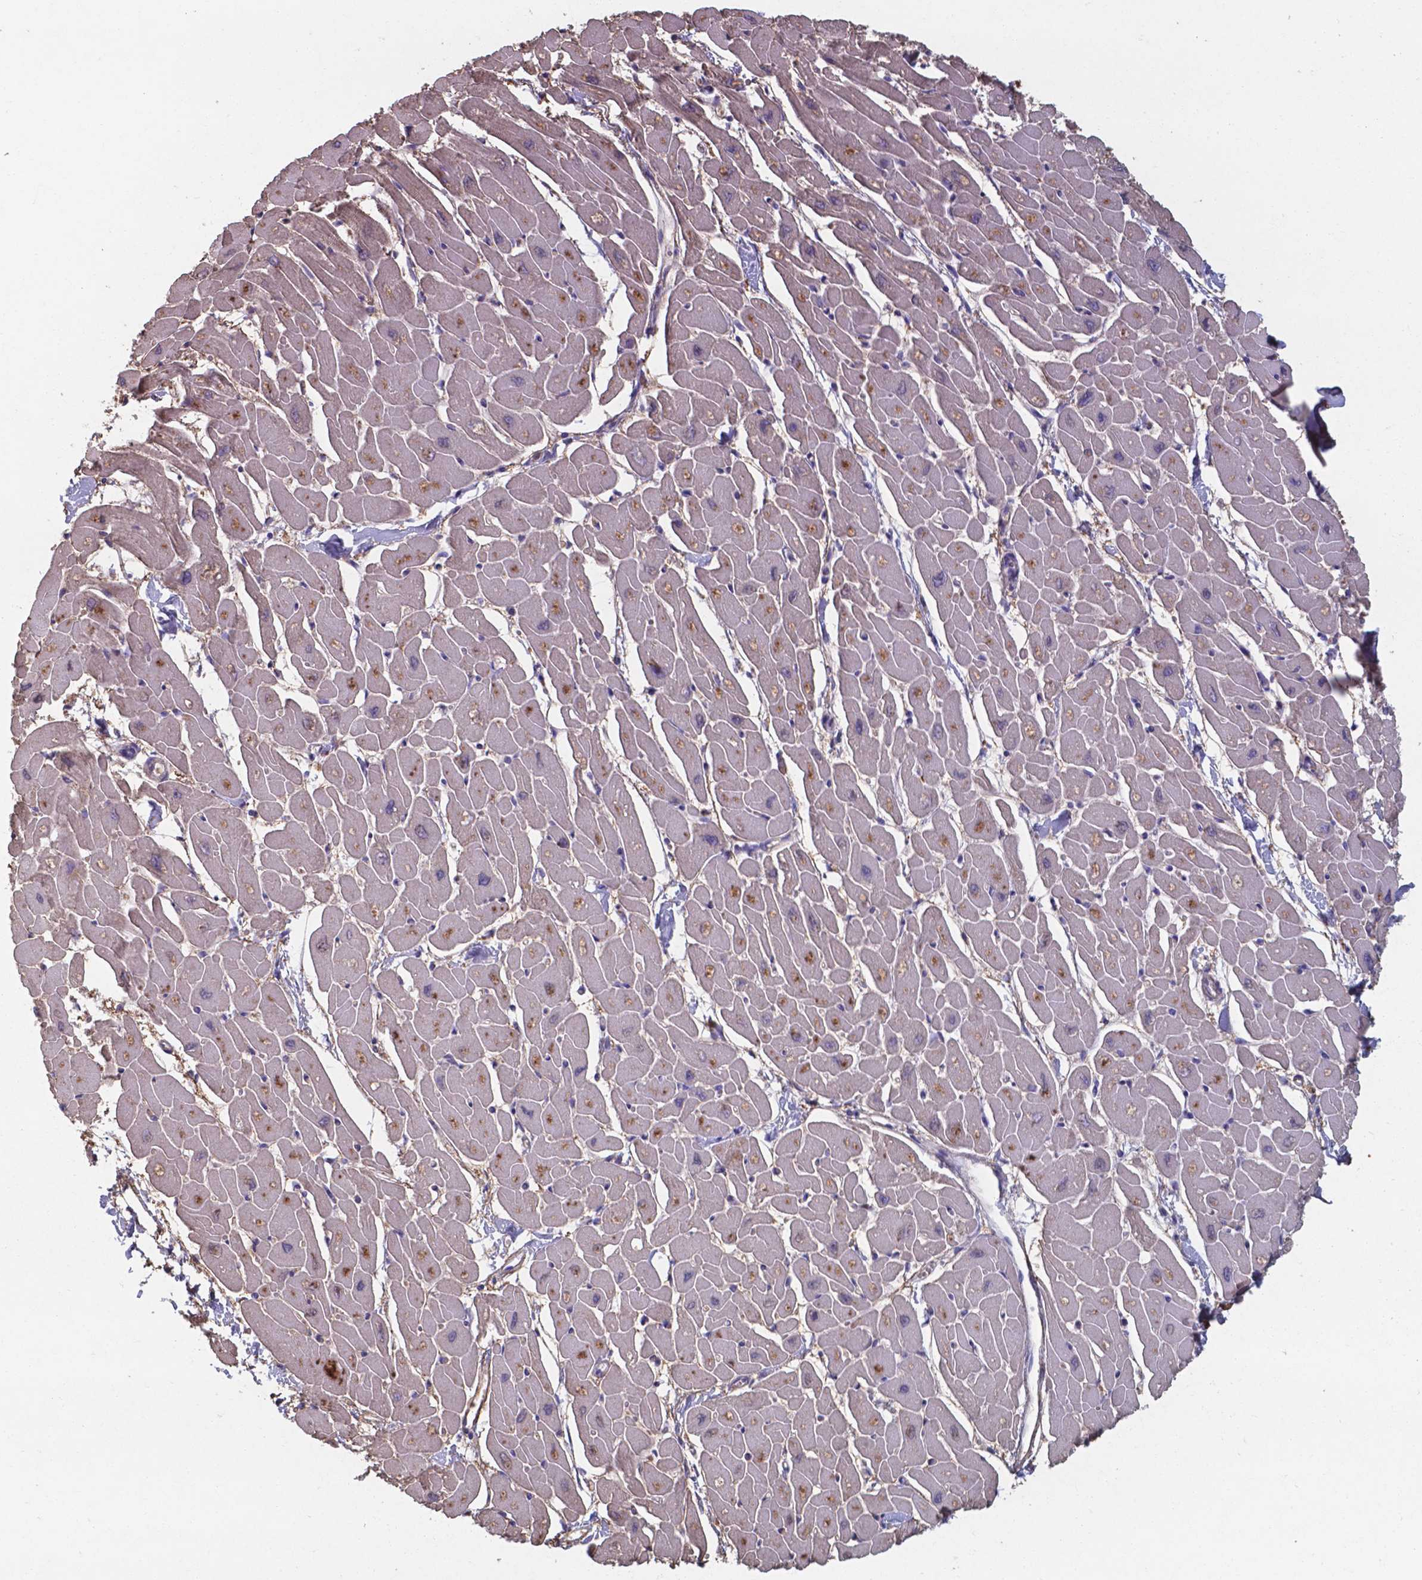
{"staining": {"intensity": "negative", "quantity": "none", "location": "none"}, "tissue": "heart muscle", "cell_type": "Cardiomyocytes", "image_type": "normal", "snomed": [{"axis": "morphology", "description": "Normal tissue, NOS"}, {"axis": "topography", "description": "Heart"}], "caption": "IHC photomicrograph of normal human heart muscle stained for a protein (brown), which demonstrates no staining in cardiomyocytes. (Stains: DAB (3,3'-diaminobenzidine) immunohistochemistry (IHC) with hematoxylin counter stain, Microscopy: brightfield microscopy at high magnification).", "gene": "SERPINA1", "patient": {"sex": "male", "age": 57}}